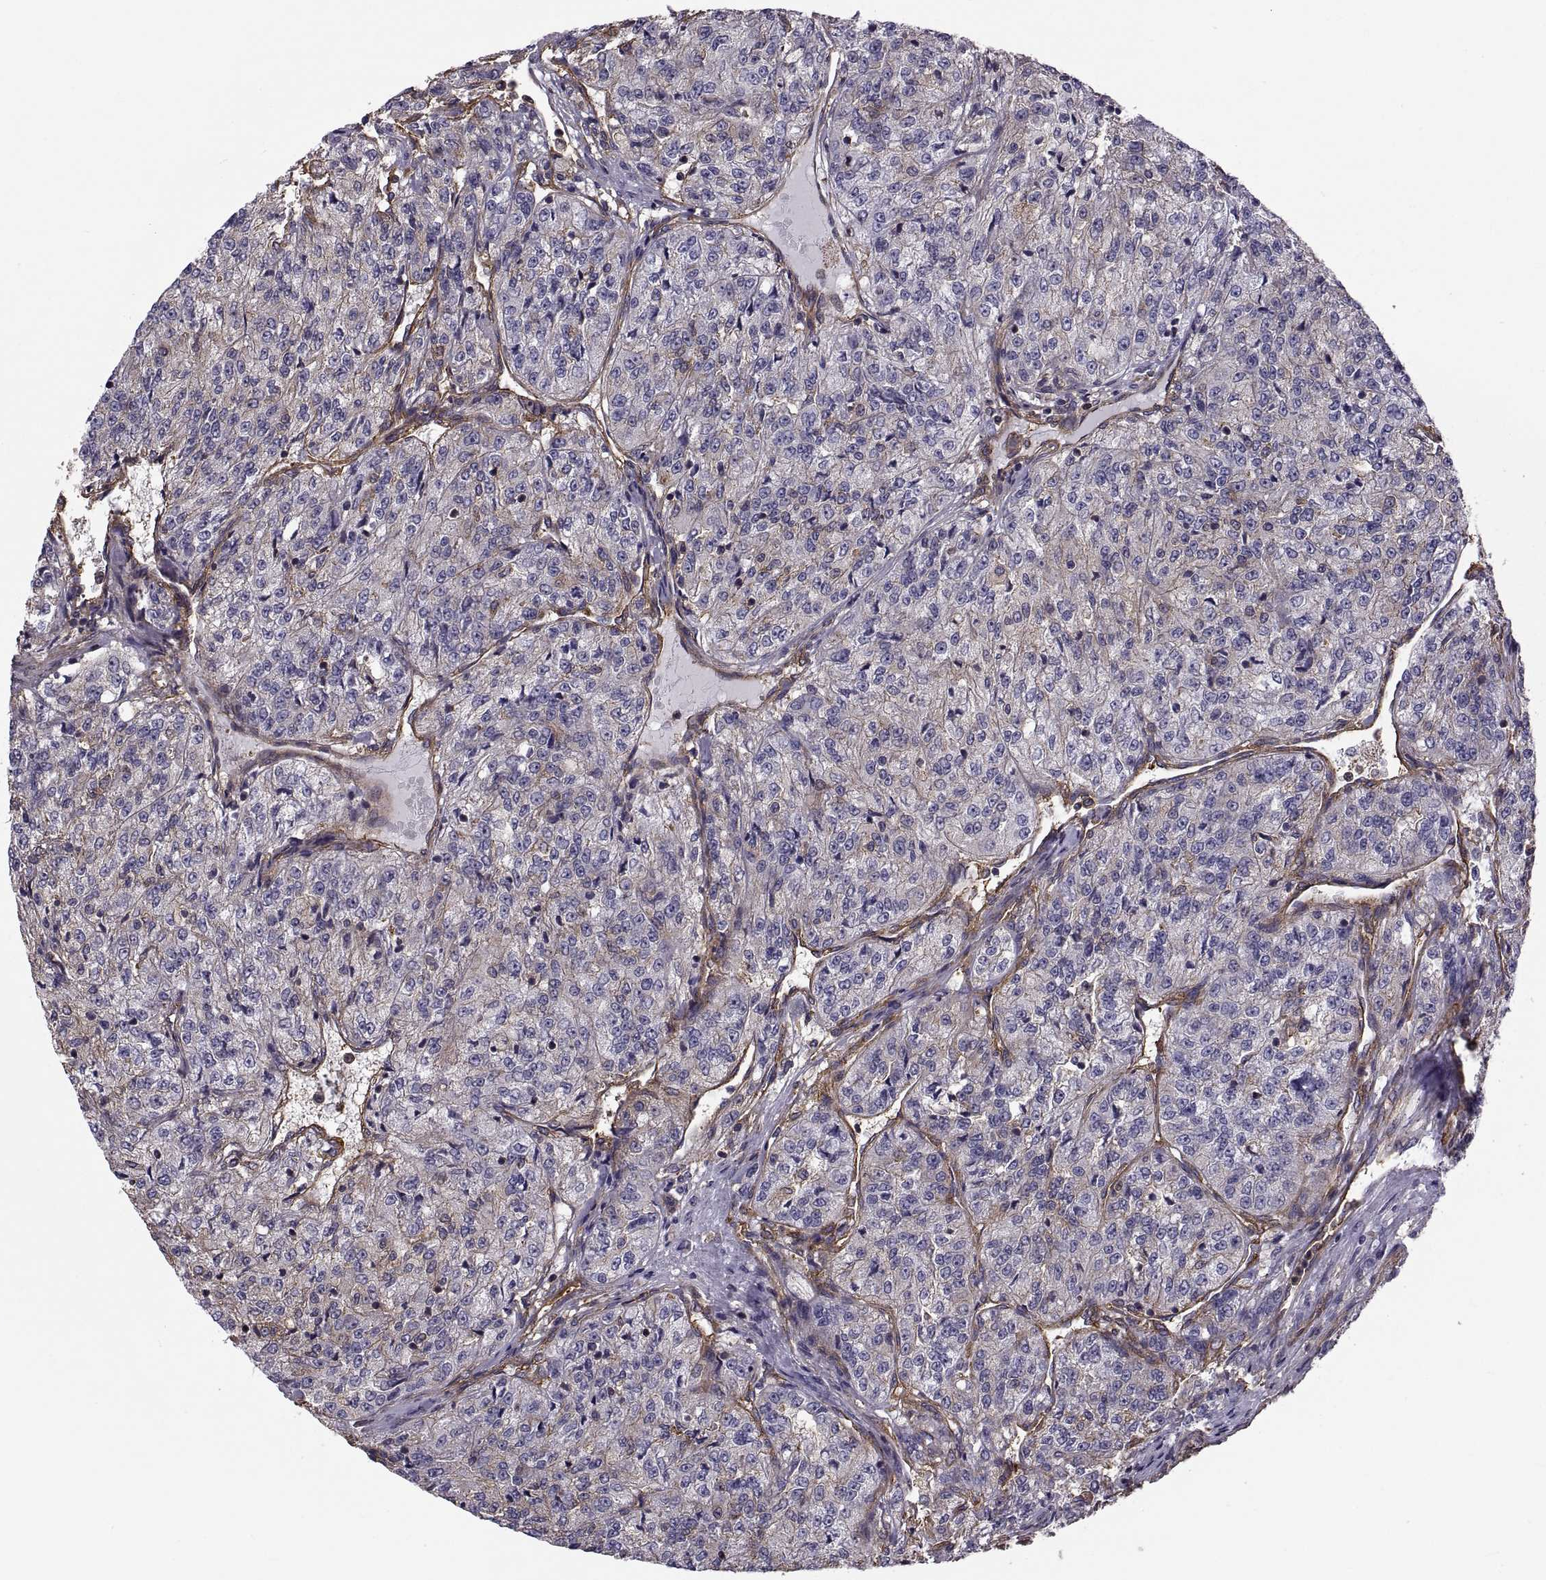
{"staining": {"intensity": "moderate", "quantity": "<25%", "location": "cytoplasmic/membranous"}, "tissue": "renal cancer", "cell_type": "Tumor cells", "image_type": "cancer", "snomed": [{"axis": "morphology", "description": "Adenocarcinoma, NOS"}, {"axis": "topography", "description": "Kidney"}], "caption": "A micrograph of renal cancer stained for a protein reveals moderate cytoplasmic/membranous brown staining in tumor cells. The staining is performed using DAB (3,3'-diaminobenzidine) brown chromogen to label protein expression. The nuclei are counter-stained blue using hematoxylin.", "gene": "MYH9", "patient": {"sex": "female", "age": 63}}